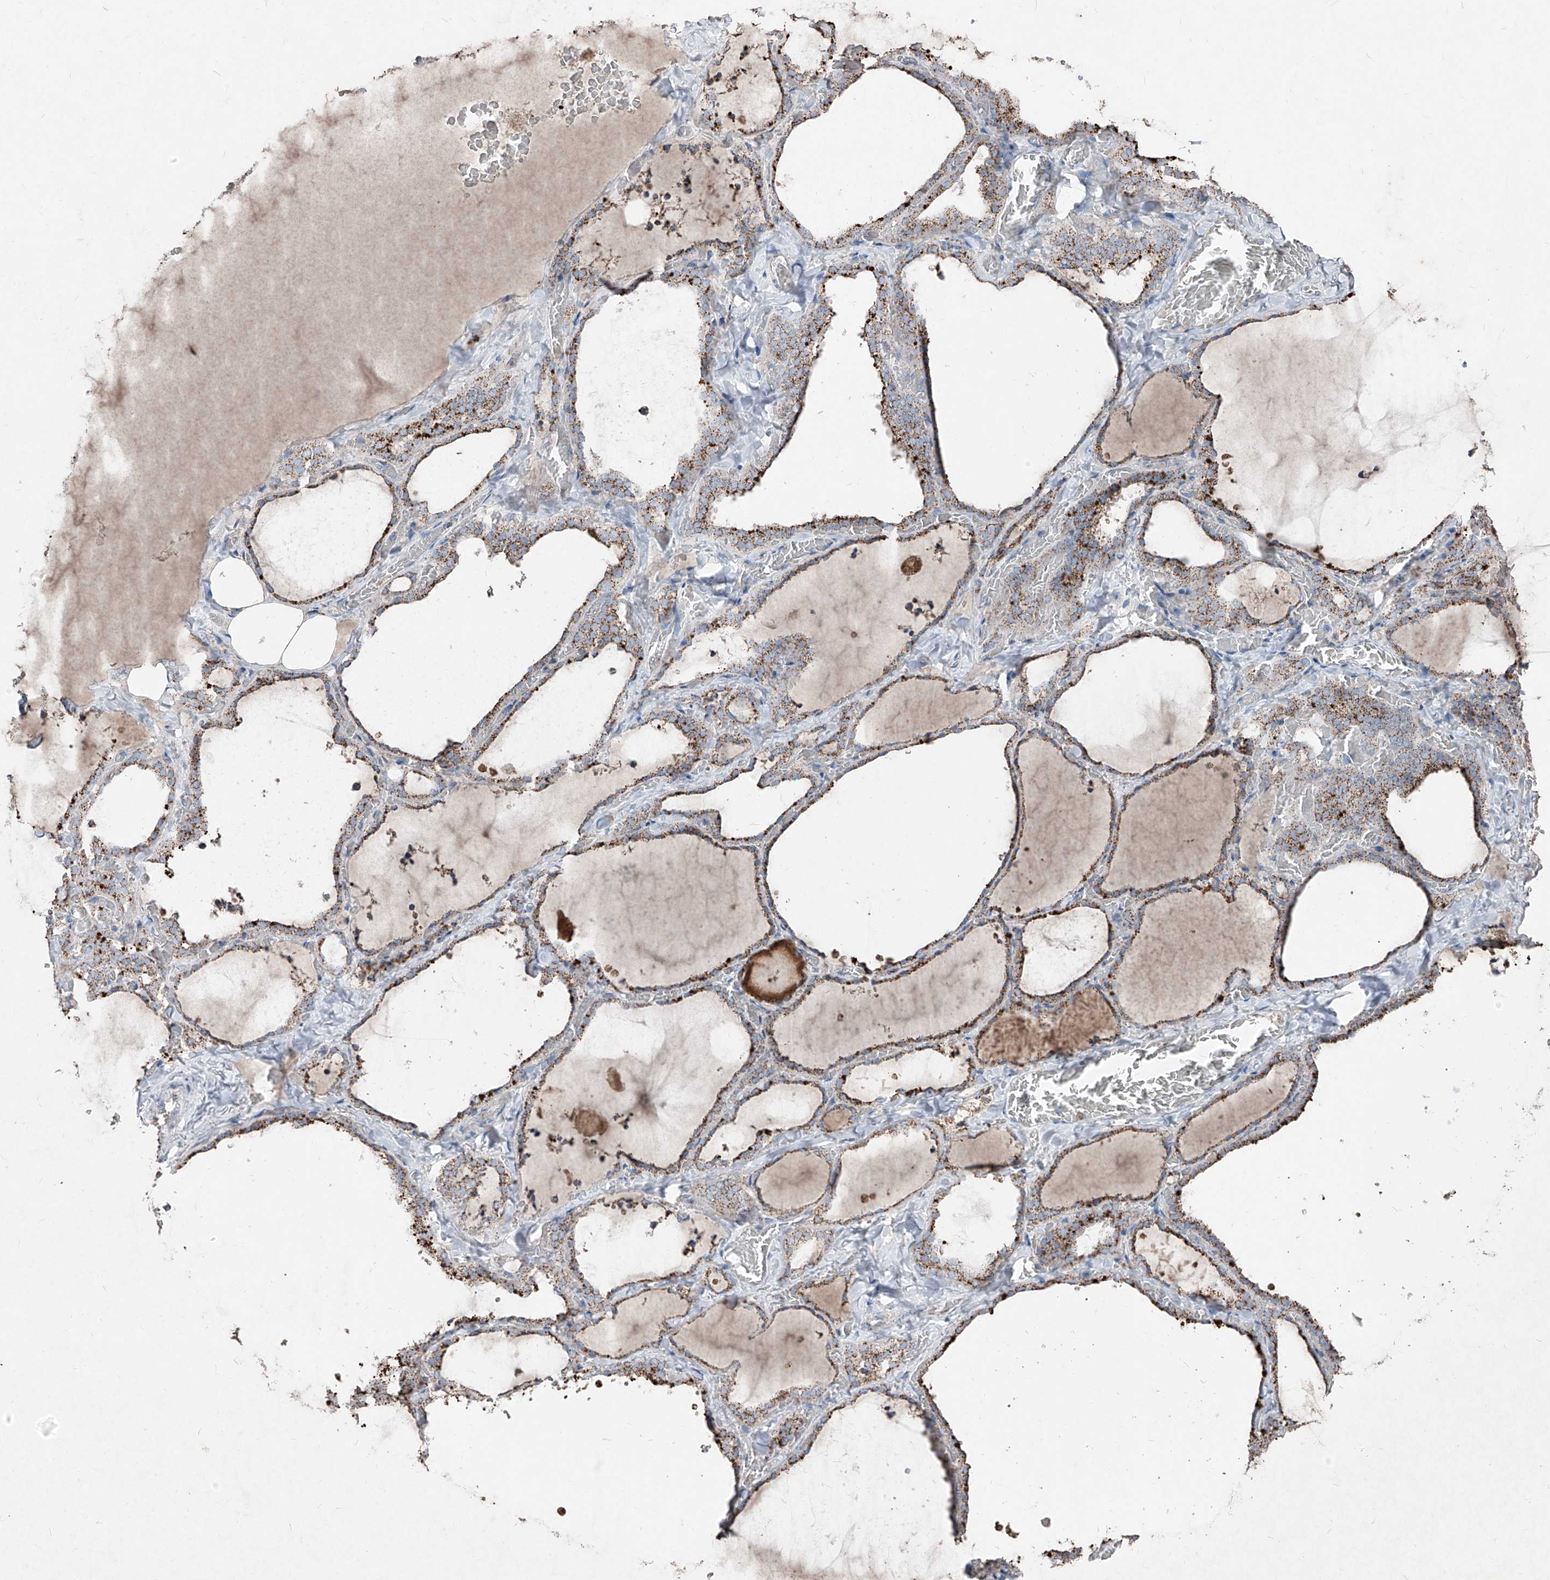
{"staining": {"intensity": "moderate", "quantity": ">75%", "location": "cytoplasmic/membranous"}, "tissue": "thyroid gland", "cell_type": "Glandular cells", "image_type": "normal", "snomed": [{"axis": "morphology", "description": "Normal tissue, NOS"}, {"axis": "topography", "description": "Thyroid gland"}], "caption": "The photomicrograph demonstrates a brown stain indicating the presence of a protein in the cytoplasmic/membranous of glandular cells in thyroid gland. The staining was performed using DAB to visualize the protein expression in brown, while the nuclei were stained in blue with hematoxylin (Magnification: 20x).", "gene": "ABCD3", "patient": {"sex": "female", "age": 22}}